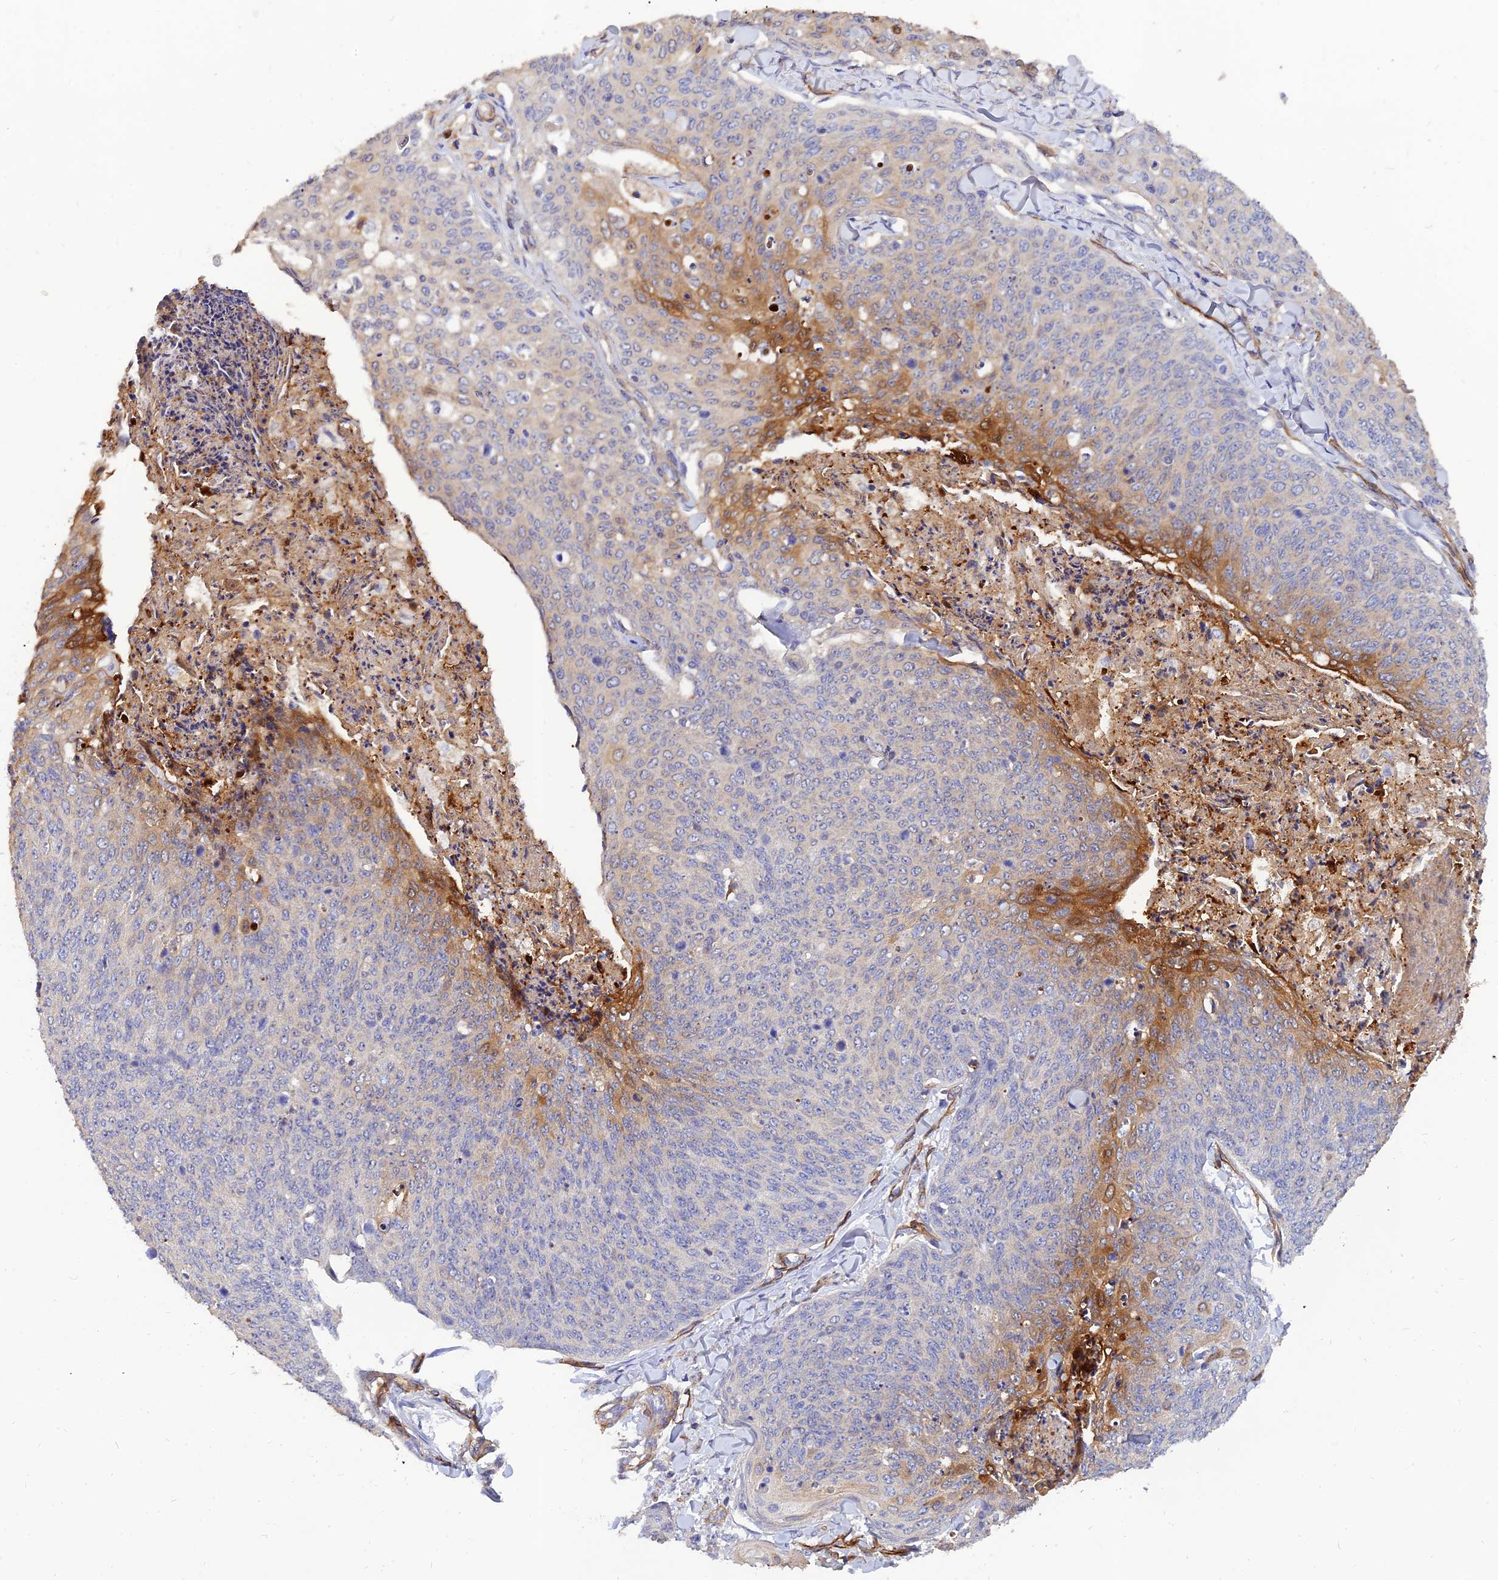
{"staining": {"intensity": "negative", "quantity": "none", "location": "none"}, "tissue": "skin cancer", "cell_type": "Tumor cells", "image_type": "cancer", "snomed": [{"axis": "morphology", "description": "Squamous cell carcinoma, NOS"}, {"axis": "topography", "description": "Skin"}, {"axis": "topography", "description": "Vulva"}], "caption": "Human skin cancer (squamous cell carcinoma) stained for a protein using immunohistochemistry displays no staining in tumor cells.", "gene": "MRPL35", "patient": {"sex": "female", "age": 85}}